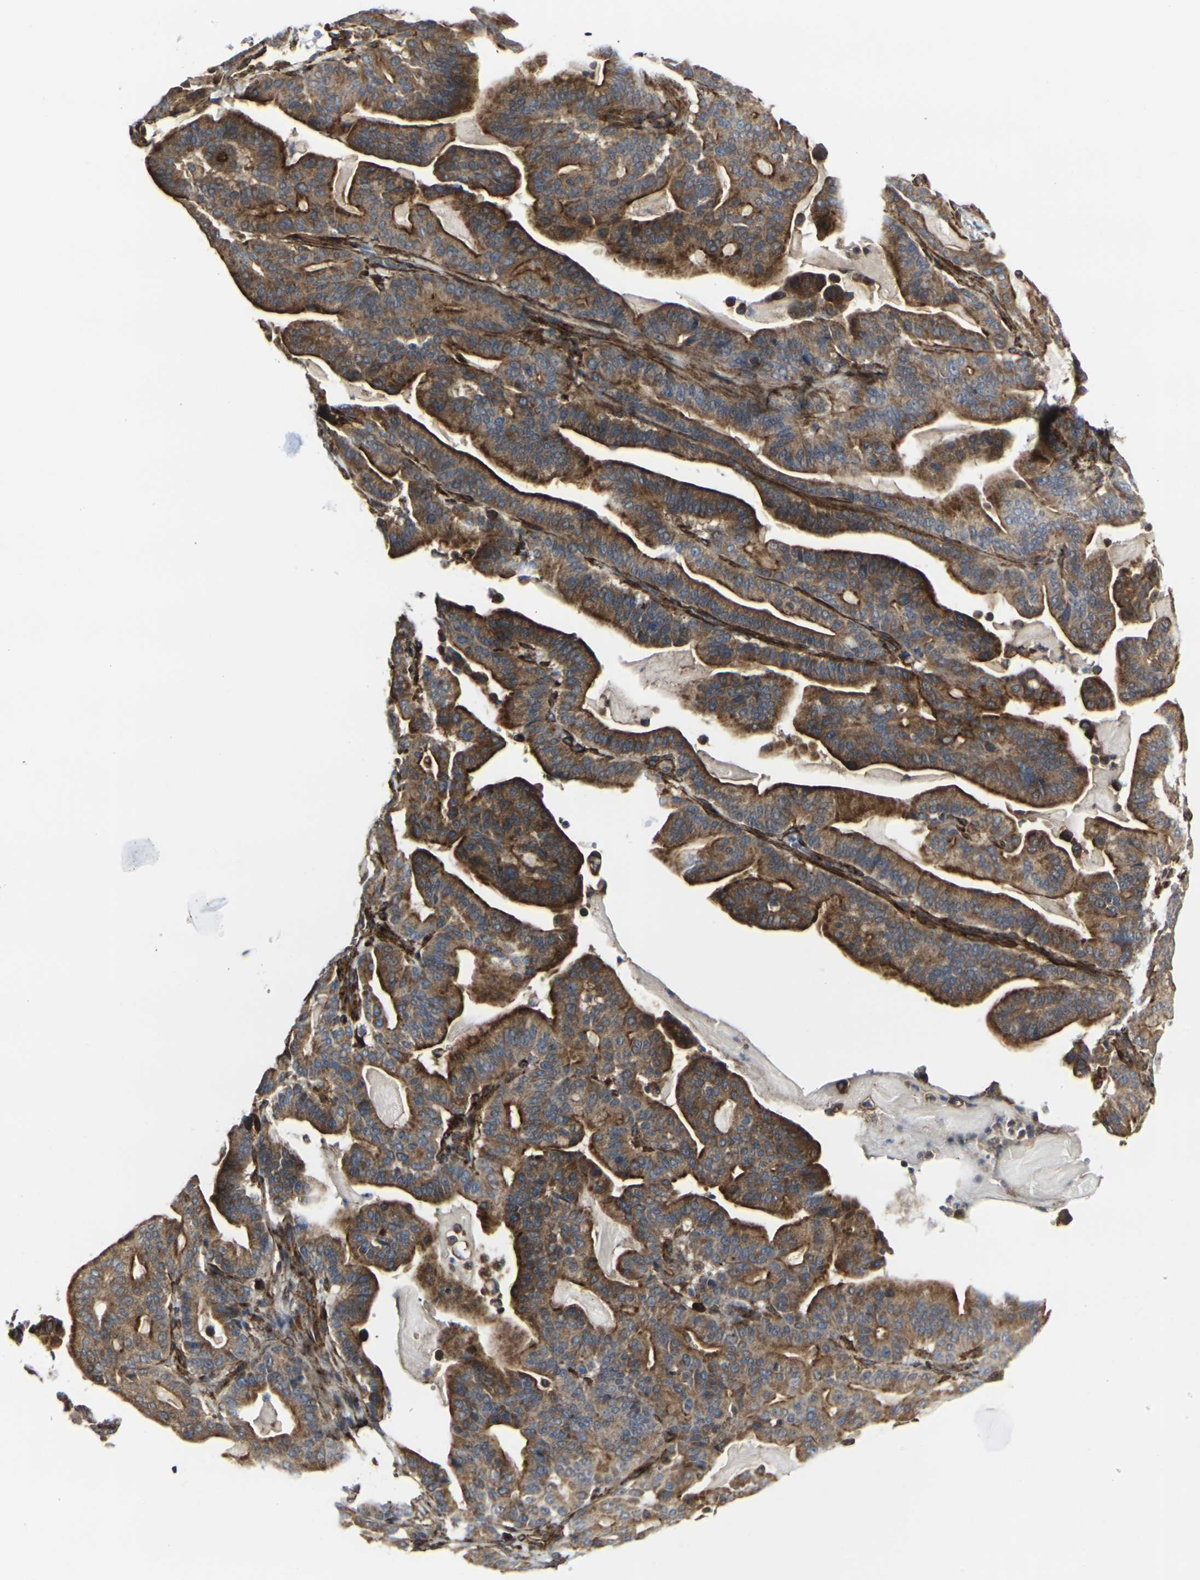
{"staining": {"intensity": "strong", "quantity": ">75%", "location": "cytoplasmic/membranous"}, "tissue": "pancreatic cancer", "cell_type": "Tumor cells", "image_type": "cancer", "snomed": [{"axis": "morphology", "description": "Adenocarcinoma, NOS"}, {"axis": "topography", "description": "Pancreas"}], "caption": "There is high levels of strong cytoplasmic/membranous expression in tumor cells of adenocarcinoma (pancreatic), as demonstrated by immunohistochemical staining (brown color).", "gene": "MYOF", "patient": {"sex": "male", "age": 63}}